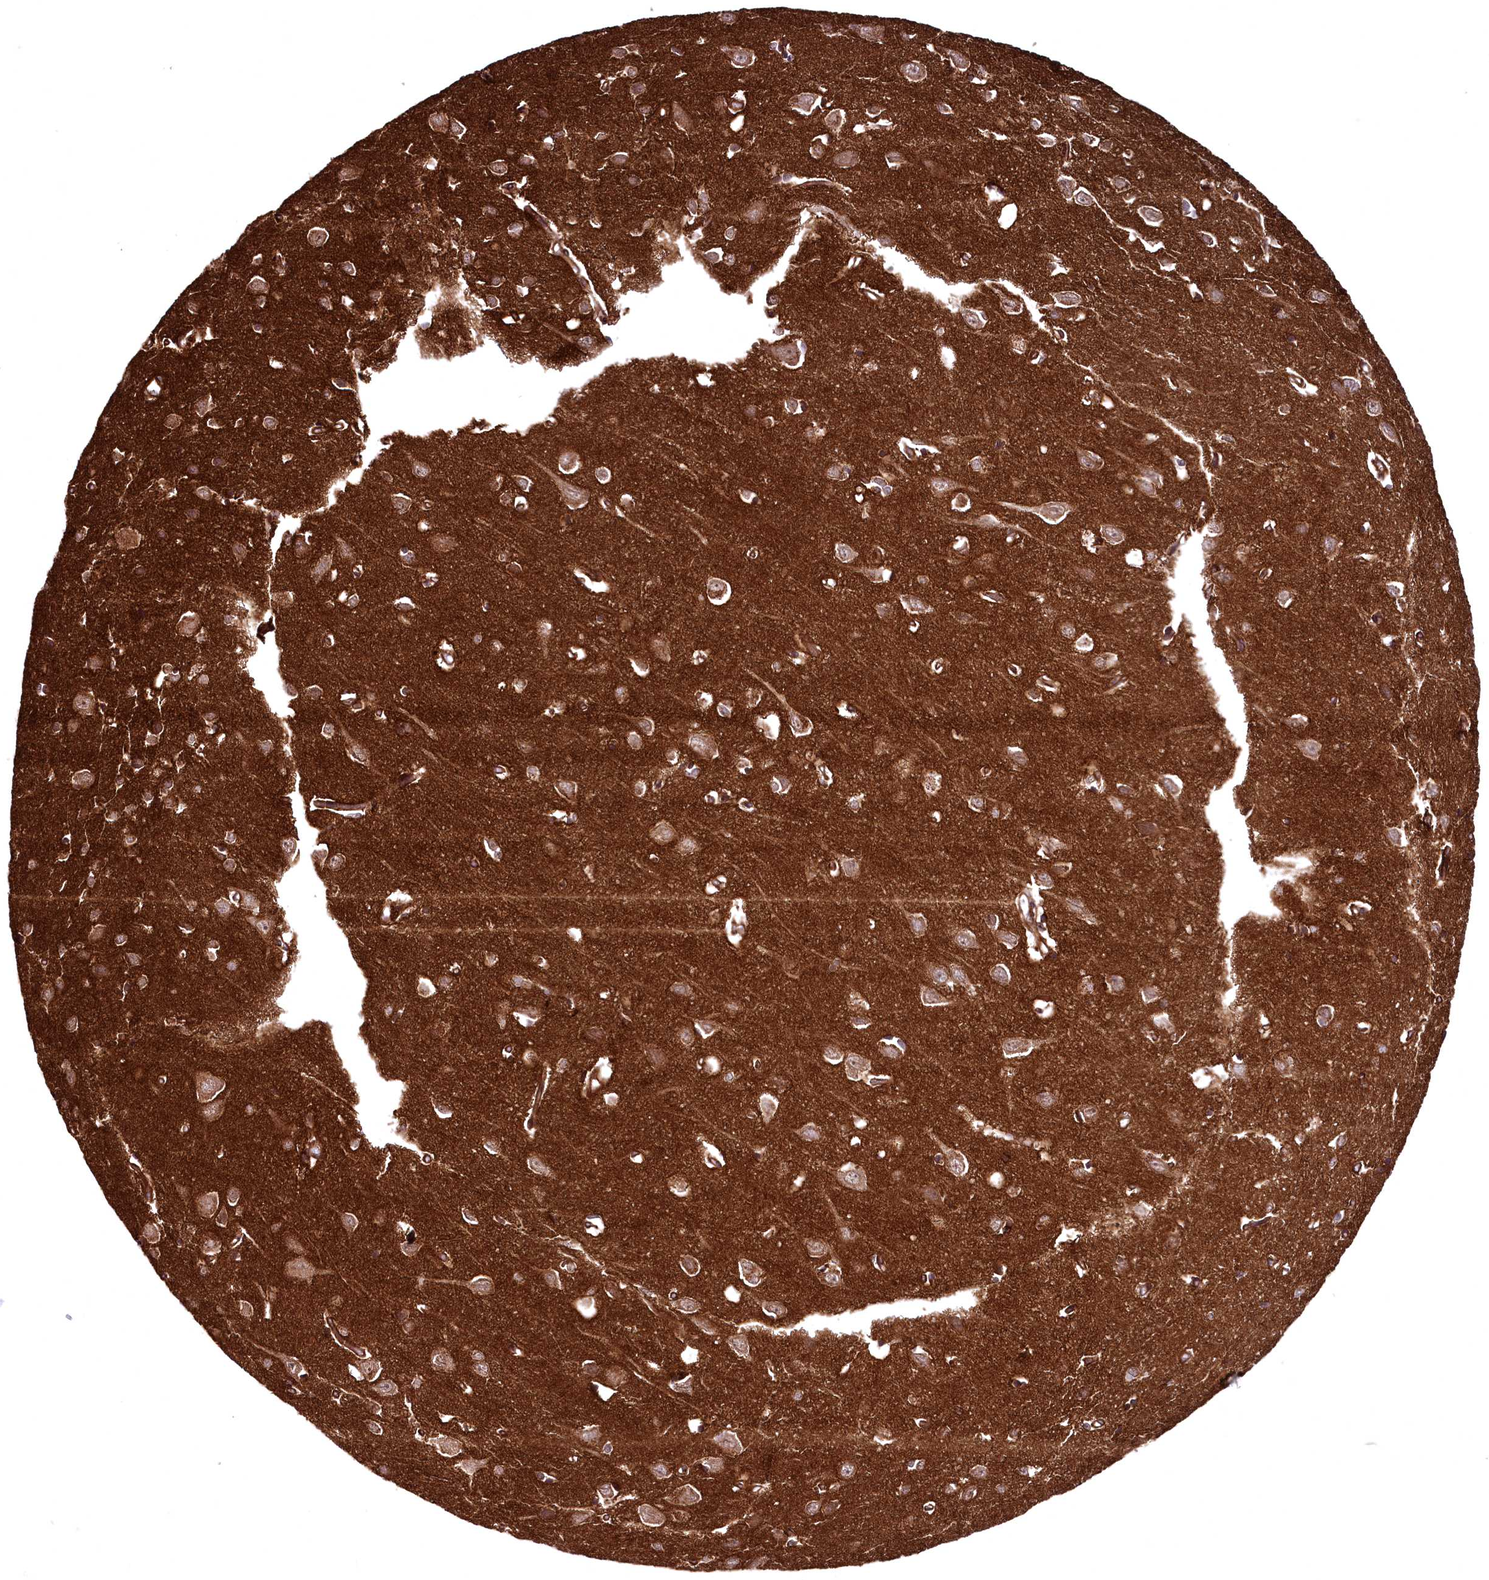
{"staining": {"intensity": "moderate", "quantity": ">75%", "location": "cytoplasmic/membranous"}, "tissue": "cerebral cortex", "cell_type": "Endothelial cells", "image_type": "normal", "snomed": [{"axis": "morphology", "description": "Normal tissue, NOS"}, {"axis": "topography", "description": "Cerebral cortex"}], "caption": "A brown stain shows moderate cytoplasmic/membranous positivity of a protein in endothelial cells of unremarkable human cerebral cortex. The staining was performed using DAB to visualize the protein expression in brown, while the nuclei were stained in blue with hematoxylin (Magnification: 20x).", "gene": "SVIP", "patient": {"sex": "female", "age": 64}}